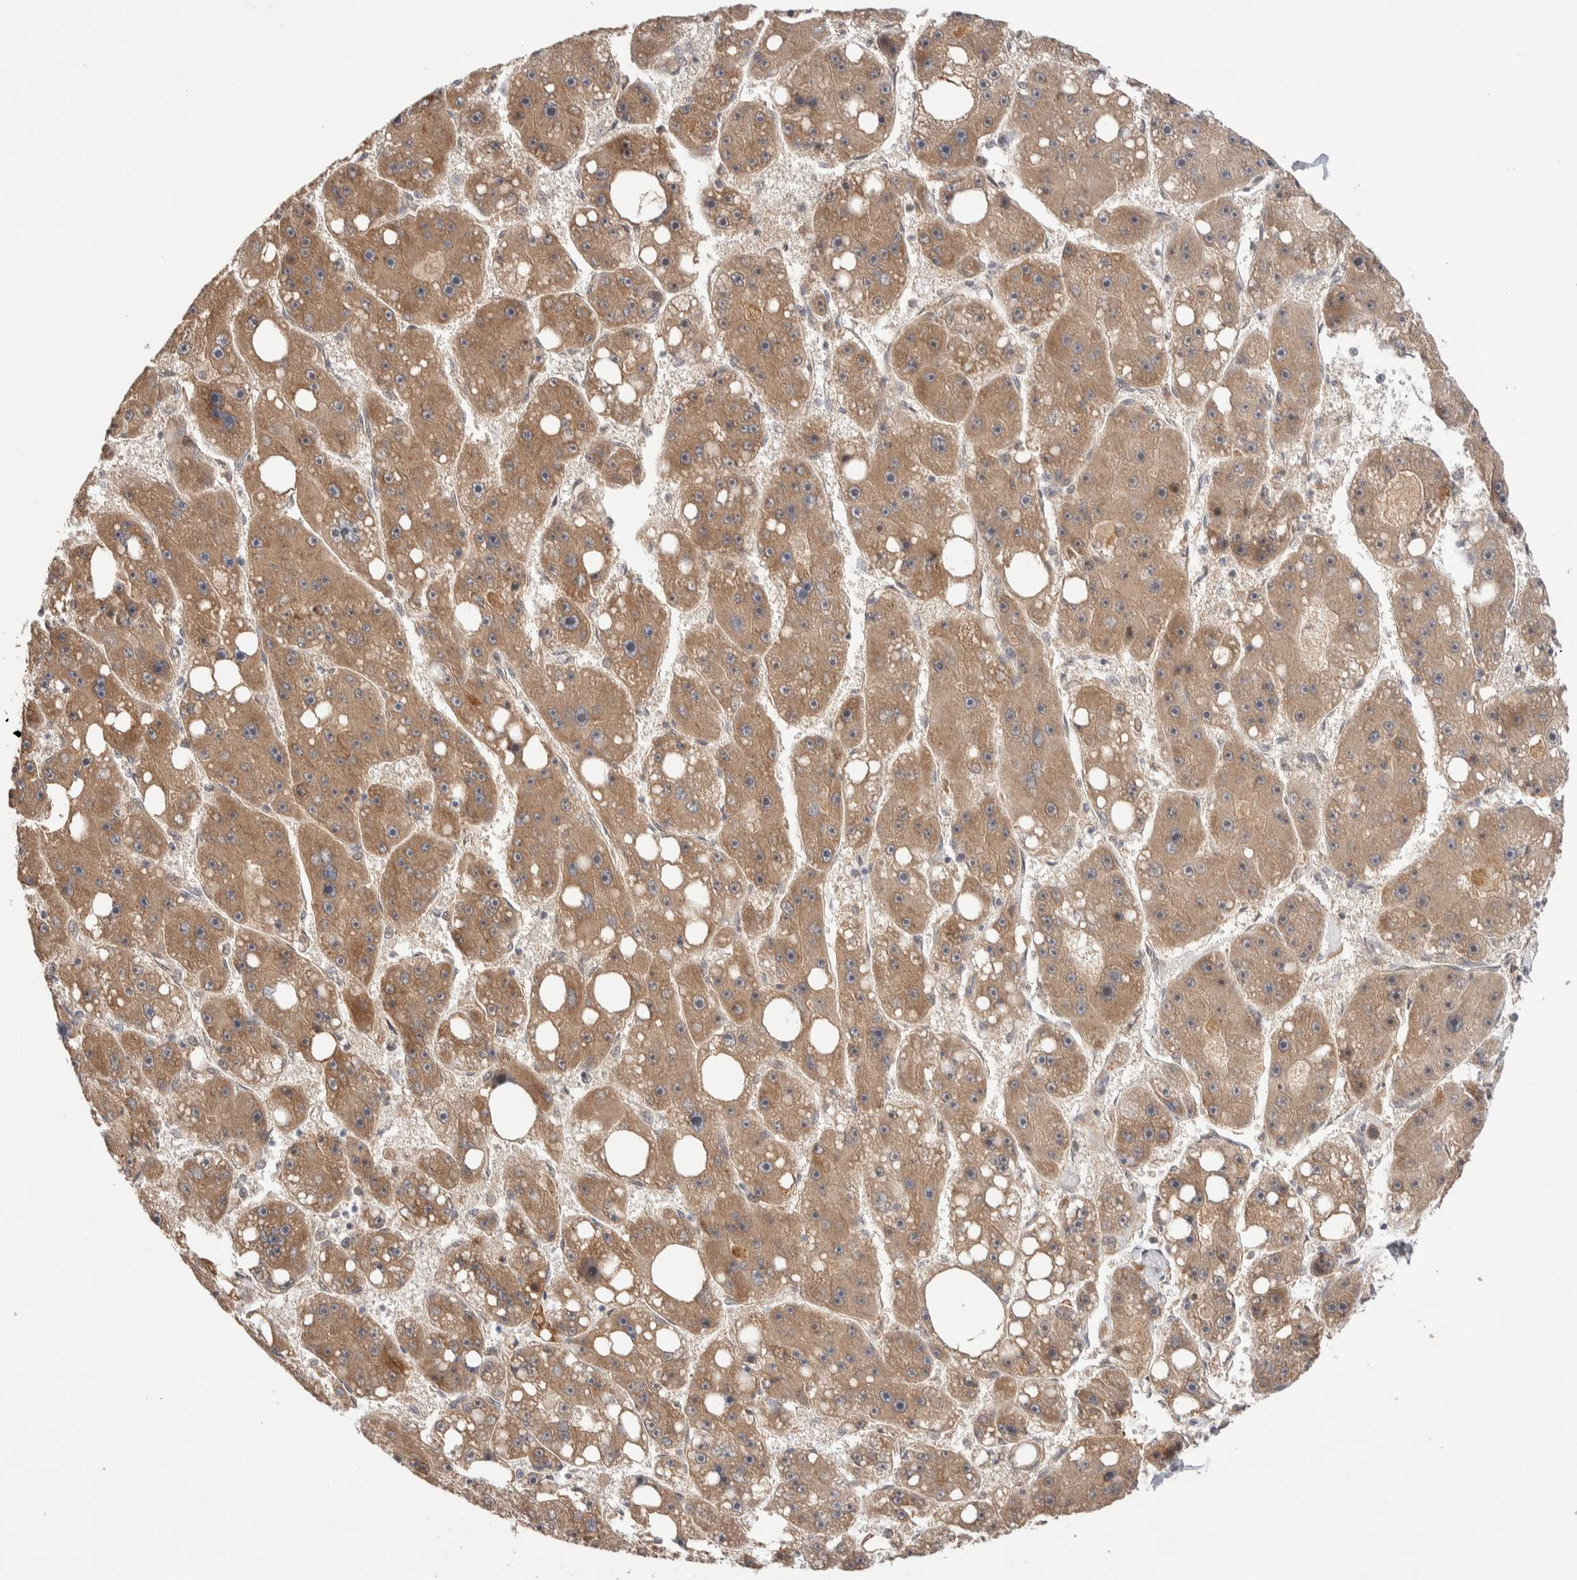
{"staining": {"intensity": "moderate", "quantity": ">75%", "location": "cytoplasmic/membranous,nuclear"}, "tissue": "liver cancer", "cell_type": "Tumor cells", "image_type": "cancer", "snomed": [{"axis": "morphology", "description": "Carcinoma, Hepatocellular, NOS"}, {"axis": "topography", "description": "Liver"}], "caption": "Hepatocellular carcinoma (liver) stained with a protein marker displays moderate staining in tumor cells.", "gene": "PRDM15", "patient": {"sex": "female", "age": 61}}